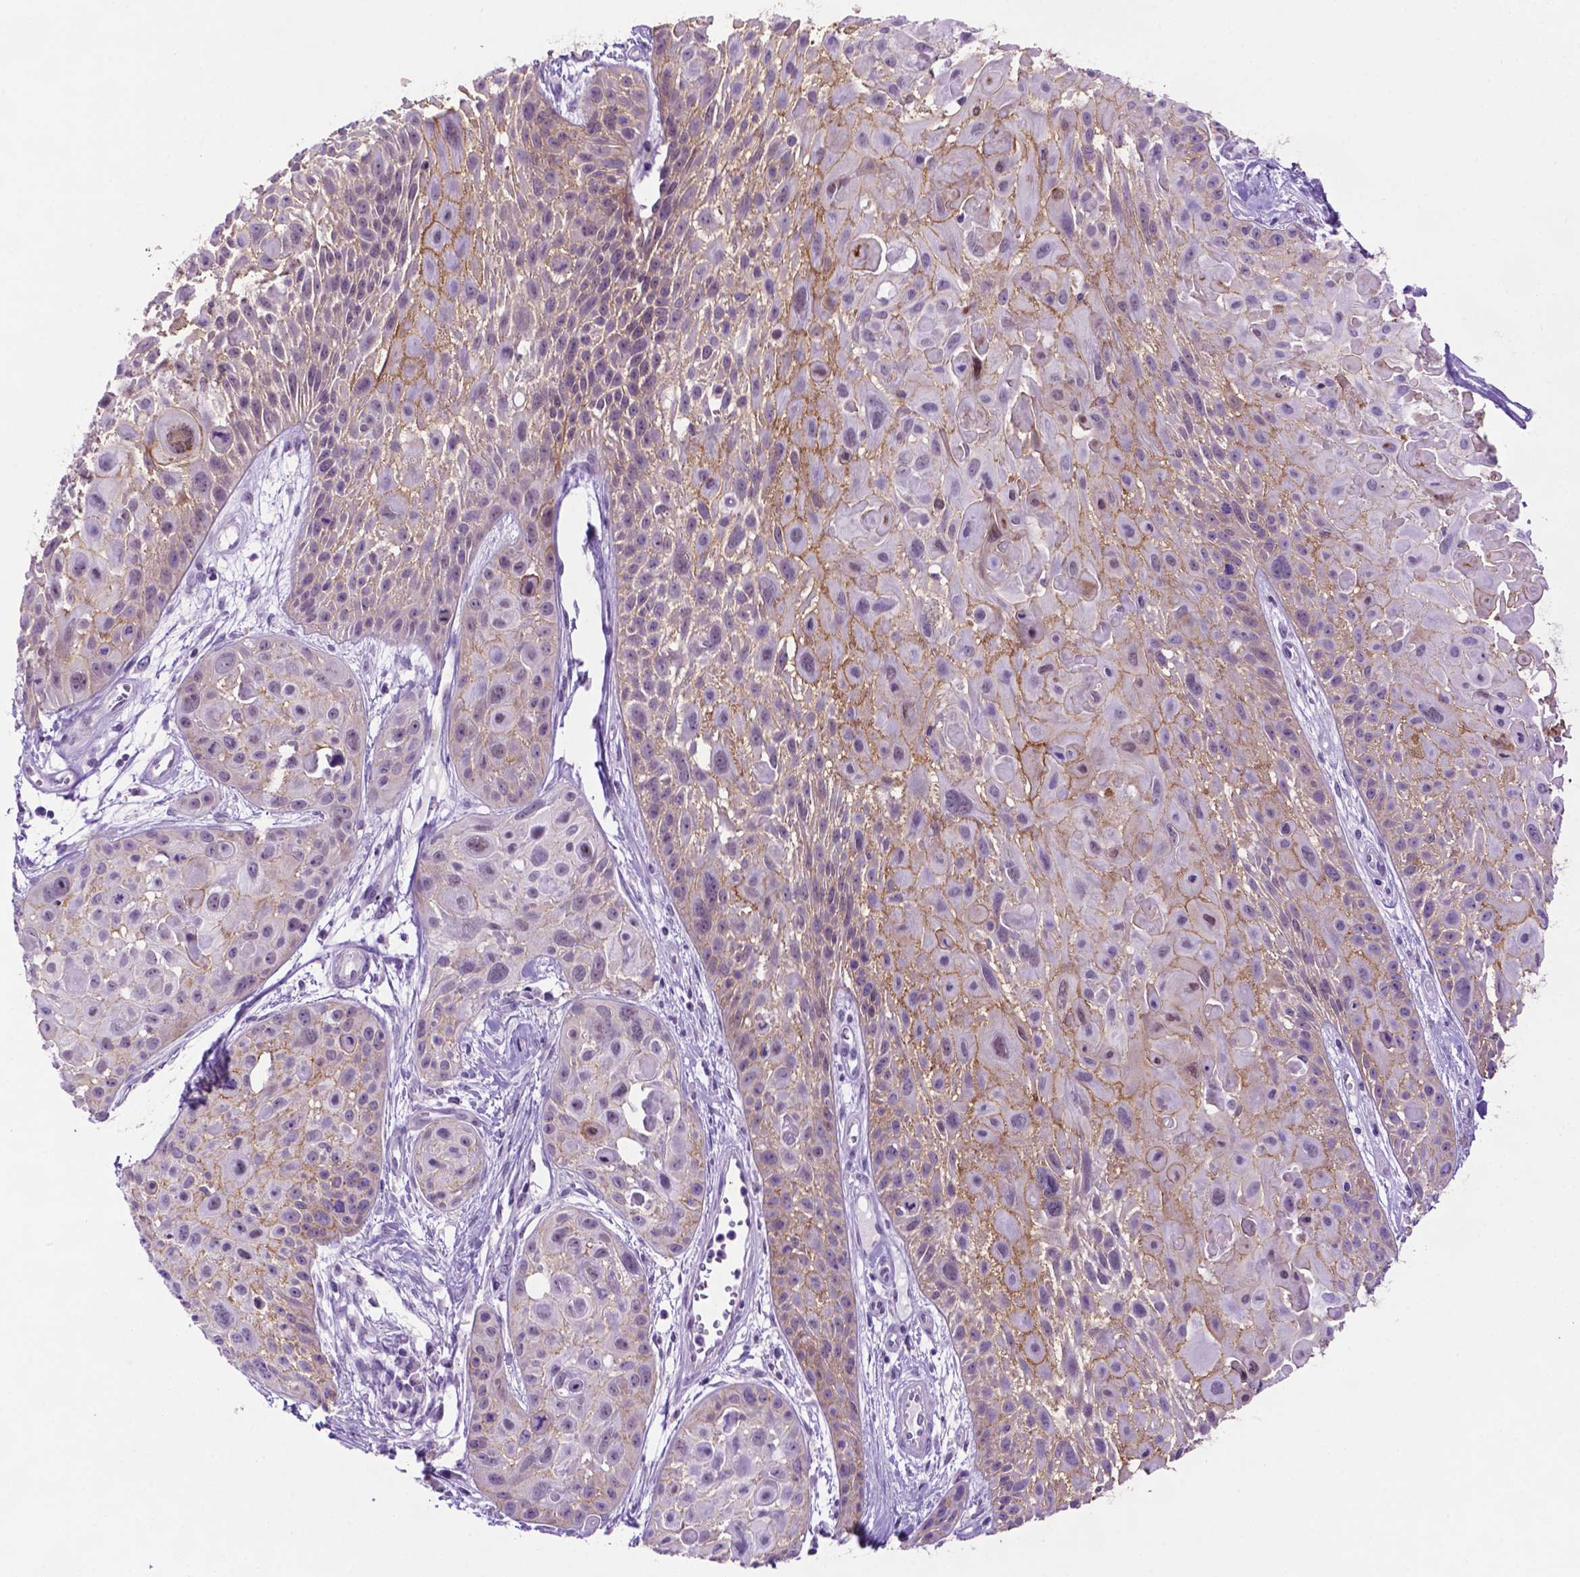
{"staining": {"intensity": "moderate", "quantity": "<25%", "location": "cytoplasmic/membranous"}, "tissue": "skin cancer", "cell_type": "Tumor cells", "image_type": "cancer", "snomed": [{"axis": "morphology", "description": "Squamous cell carcinoma, NOS"}, {"axis": "topography", "description": "Skin"}, {"axis": "topography", "description": "Anal"}], "caption": "A low amount of moderate cytoplasmic/membranous positivity is present in approximately <25% of tumor cells in skin cancer (squamous cell carcinoma) tissue.", "gene": "TACSTD2", "patient": {"sex": "female", "age": 75}}